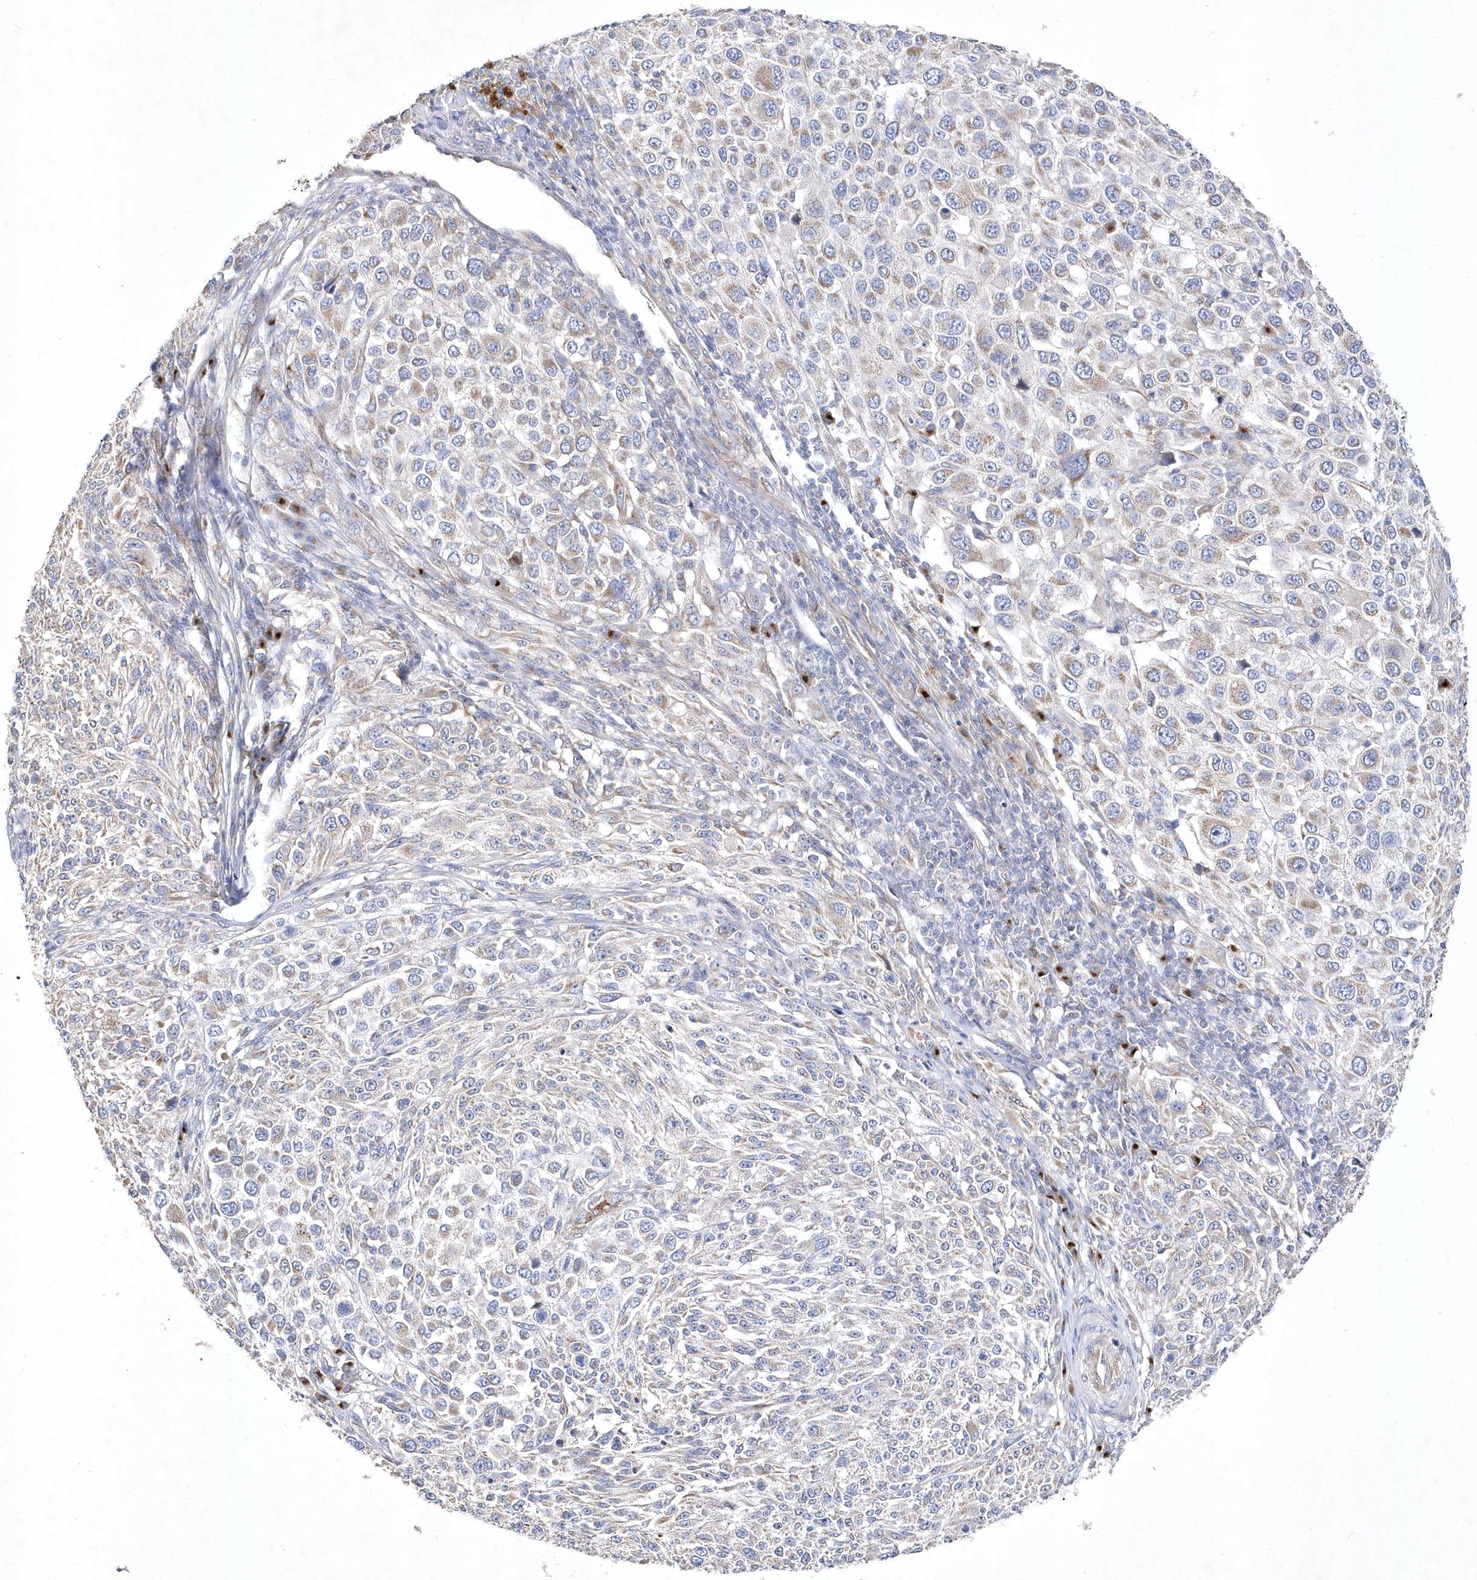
{"staining": {"intensity": "weak", "quantity": "25%-75%", "location": "cytoplasmic/membranous"}, "tissue": "melanoma", "cell_type": "Tumor cells", "image_type": "cancer", "snomed": [{"axis": "morphology", "description": "Malignant melanoma, NOS"}, {"axis": "topography", "description": "Skin of trunk"}], "caption": "Melanoma tissue exhibits weak cytoplasmic/membranous staining in about 25%-75% of tumor cells", "gene": "METTL8", "patient": {"sex": "male", "age": 71}}